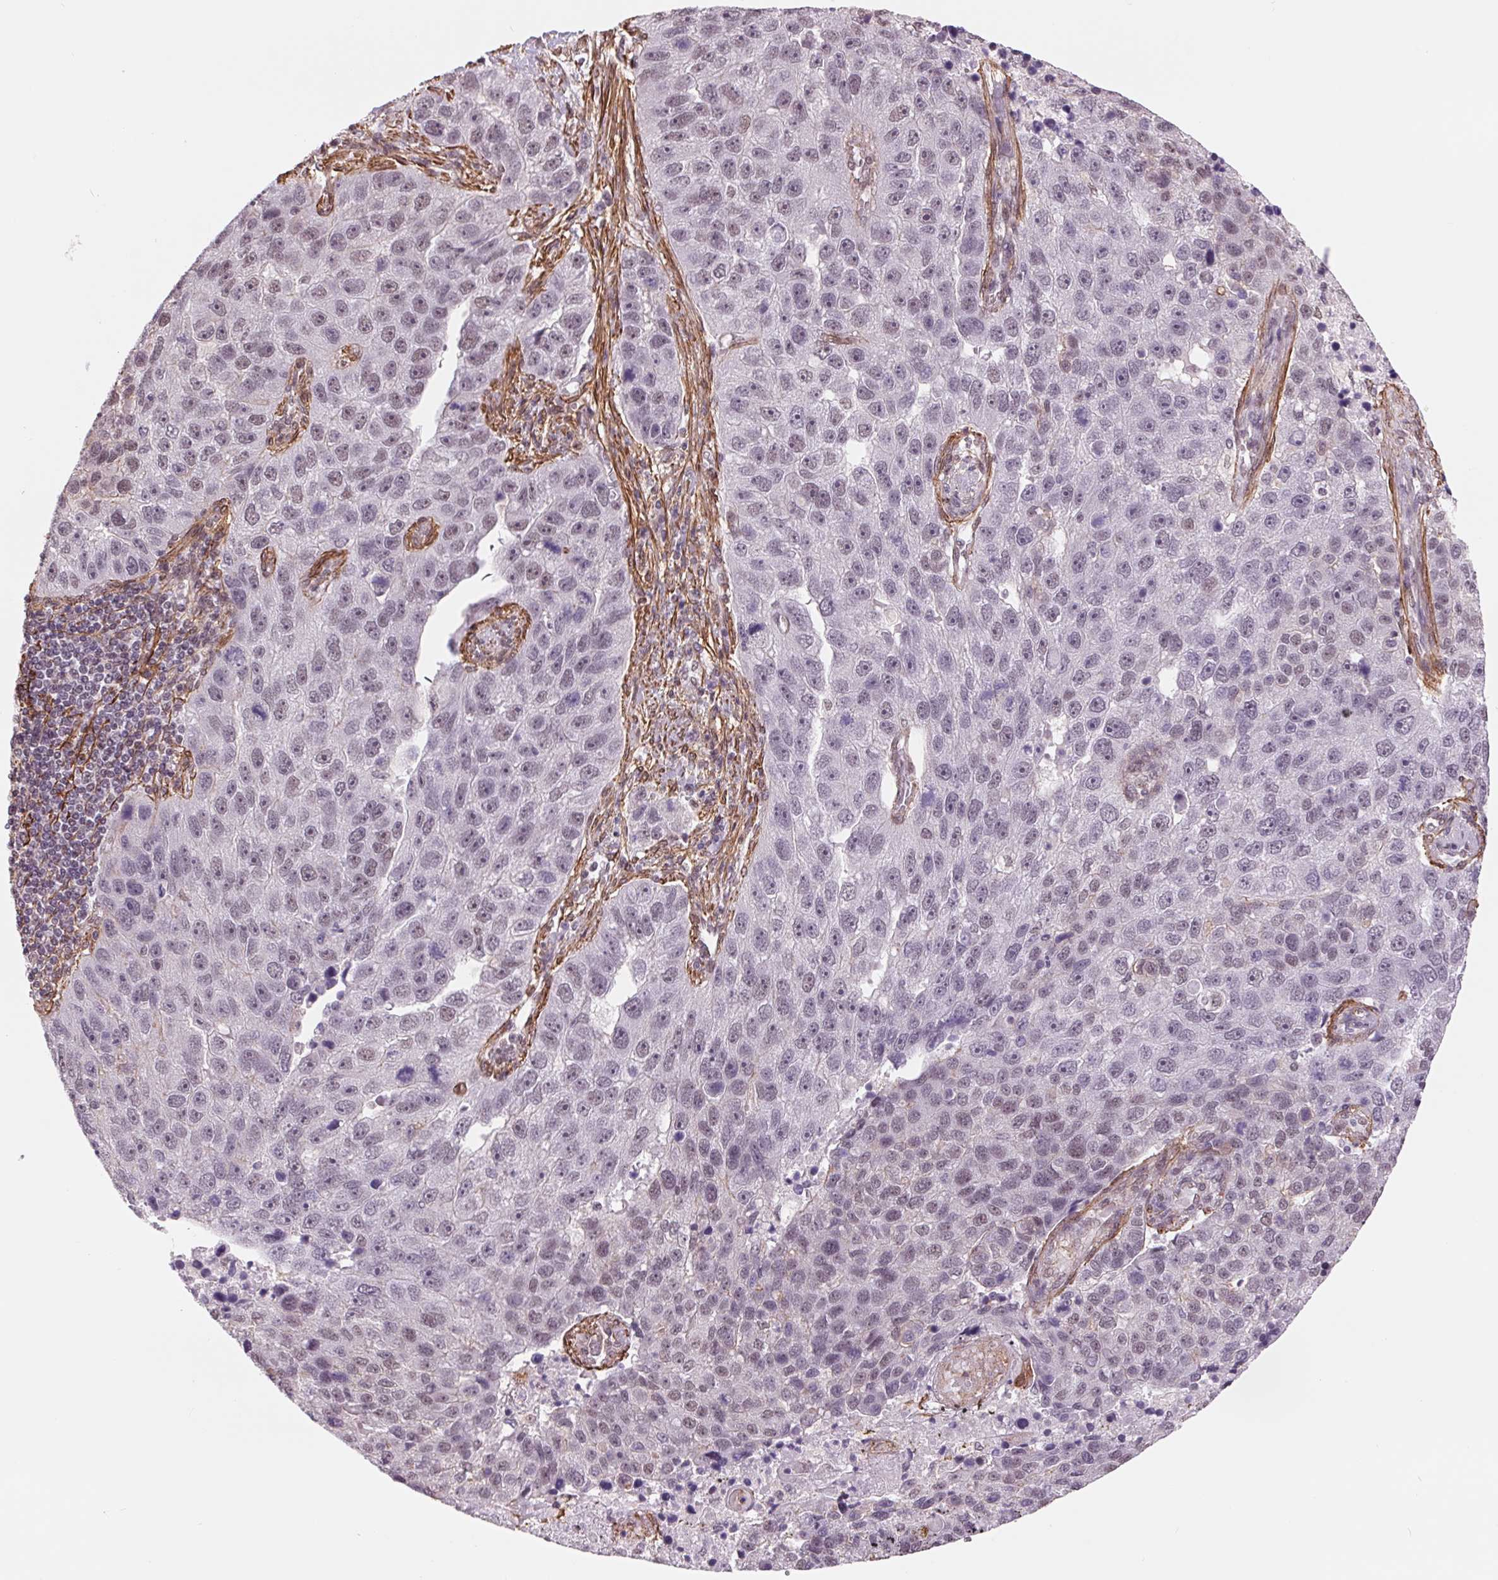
{"staining": {"intensity": "negative", "quantity": "none", "location": "none"}, "tissue": "pancreatic cancer", "cell_type": "Tumor cells", "image_type": "cancer", "snomed": [{"axis": "morphology", "description": "Adenocarcinoma, NOS"}, {"axis": "topography", "description": "Pancreas"}], "caption": "Immunohistochemistry of human pancreatic adenocarcinoma shows no expression in tumor cells. (Immunohistochemistry, brightfield microscopy, high magnification).", "gene": "BCAT1", "patient": {"sex": "female", "age": 61}}